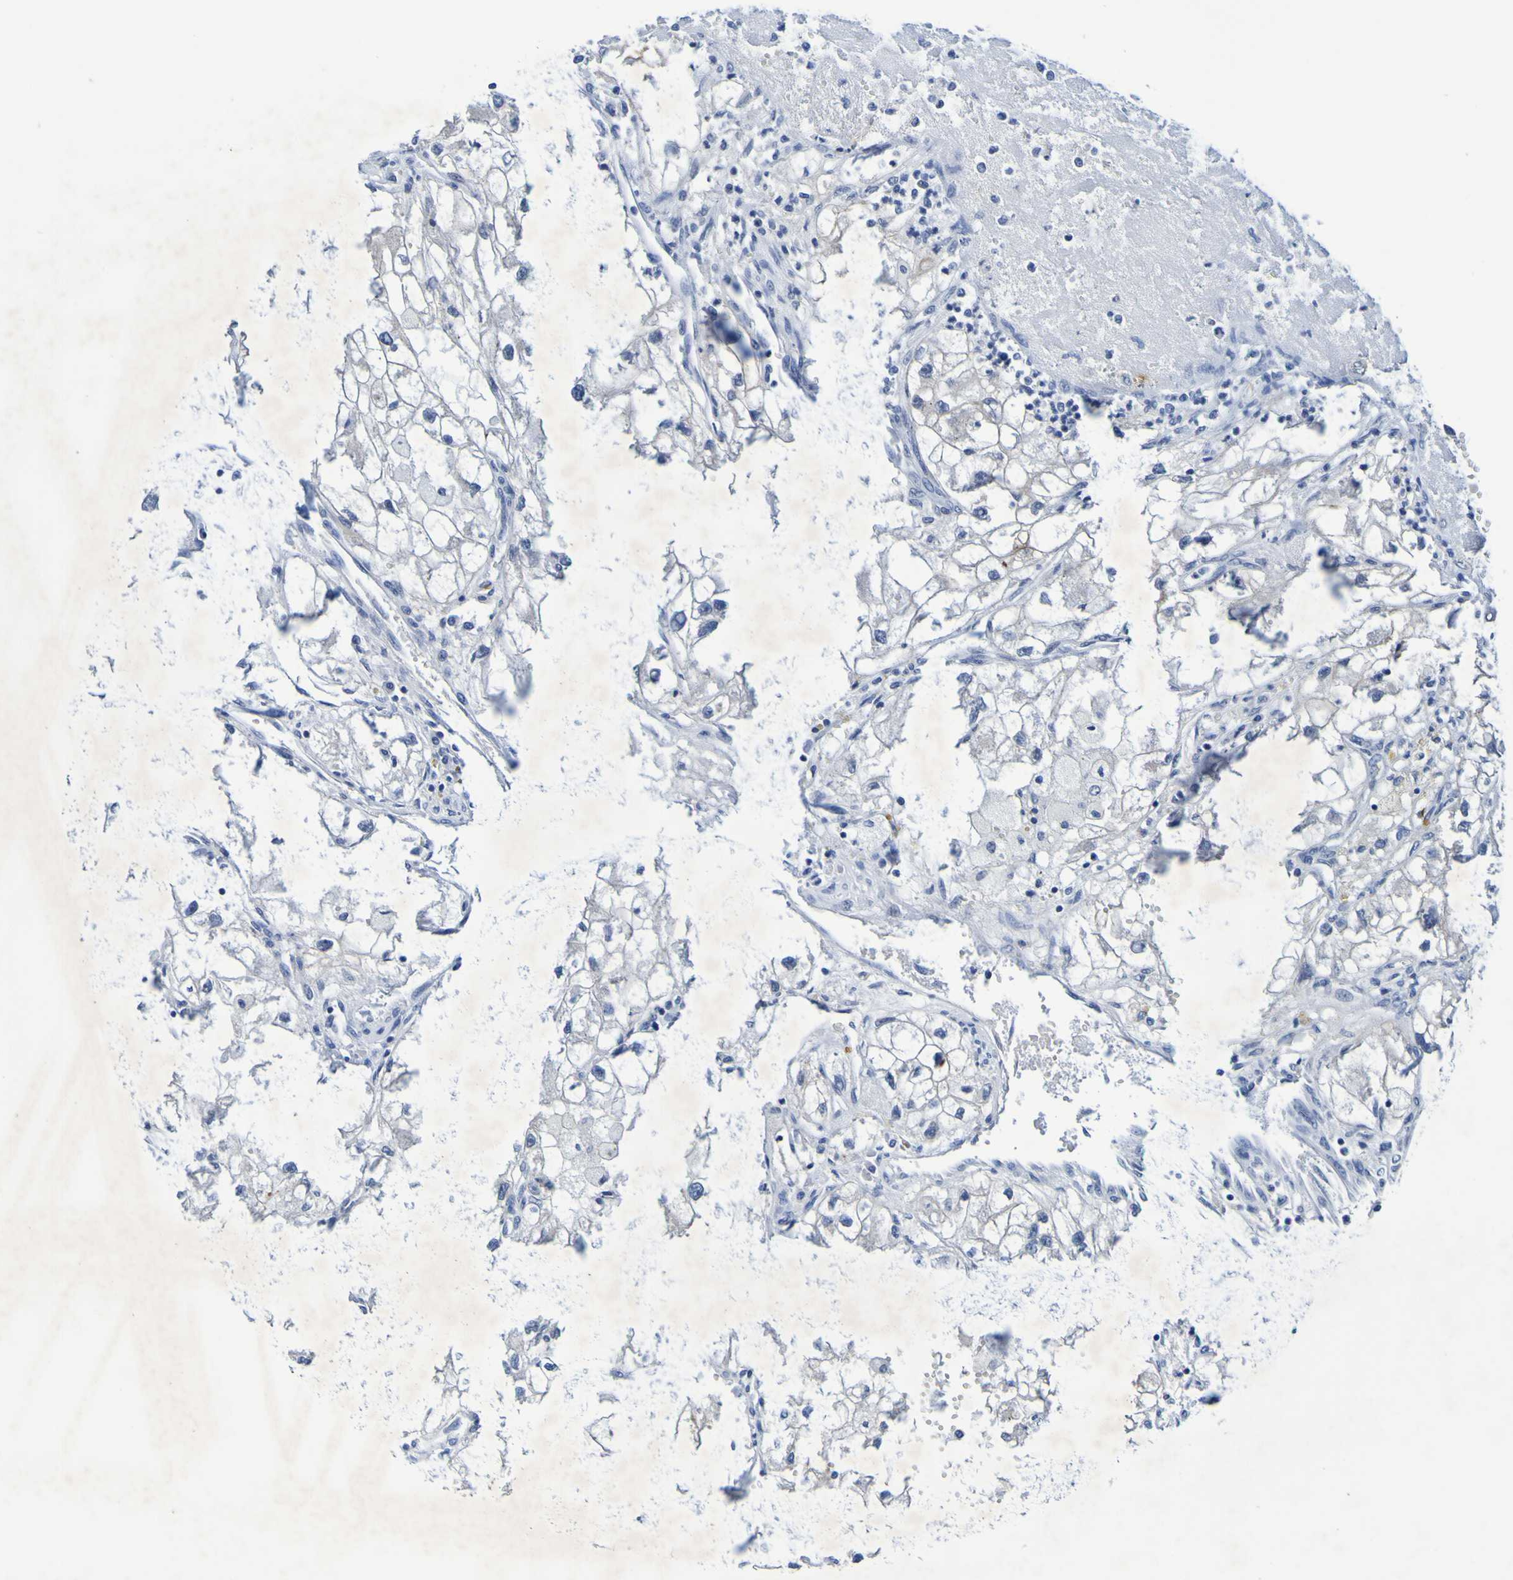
{"staining": {"intensity": "negative", "quantity": "none", "location": "none"}, "tissue": "renal cancer", "cell_type": "Tumor cells", "image_type": "cancer", "snomed": [{"axis": "morphology", "description": "Adenocarcinoma, NOS"}, {"axis": "topography", "description": "Kidney"}], "caption": "Immunohistochemistry of human renal cancer (adenocarcinoma) shows no positivity in tumor cells. (Stains: DAB (3,3'-diaminobenzidine) immunohistochemistry (IHC) with hematoxylin counter stain, Microscopy: brightfield microscopy at high magnification).", "gene": "VMA21", "patient": {"sex": "female", "age": 70}}